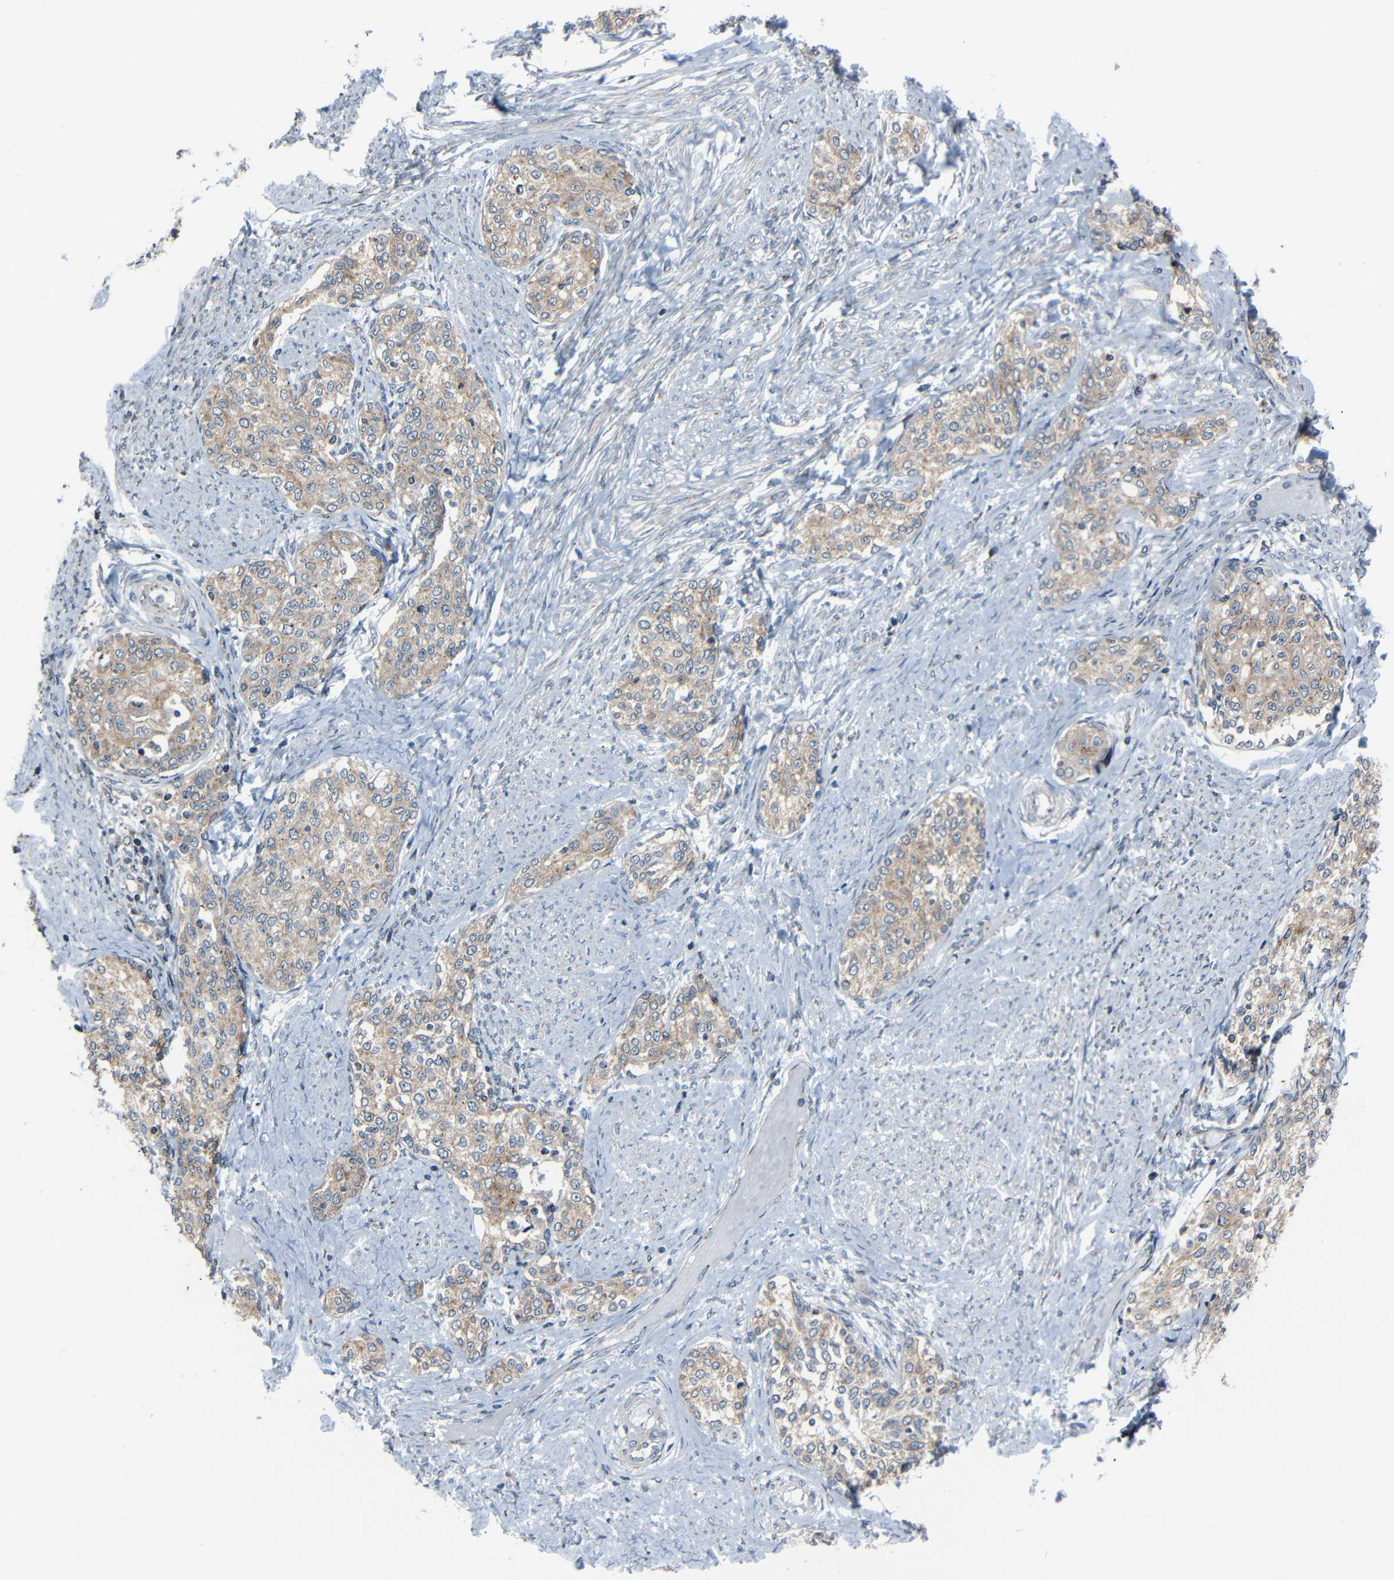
{"staining": {"intensity": "weak", "quantity": ">75%", "location": "cytoplasmic/membranous"}, "tissue": "cervical cancer", "cell_type": "Tumor cells", "image_type": "cancer", "snomed": [{"axis": "morphology", "description": "Squamous cell carcinoma, NOS"}, {"axis": "morphology", "description": "Adenocarcinoma, NOS"}, {"axis": "topography", "description": "Cervix"}], "caption": "Adenocarcinoma (cervical) tissue shows weak cytoplasmic/membranous expression in approximately >75% of tumor cells", "gene": "AKAP9", "patient": {"sex": "female", "age": 52}}